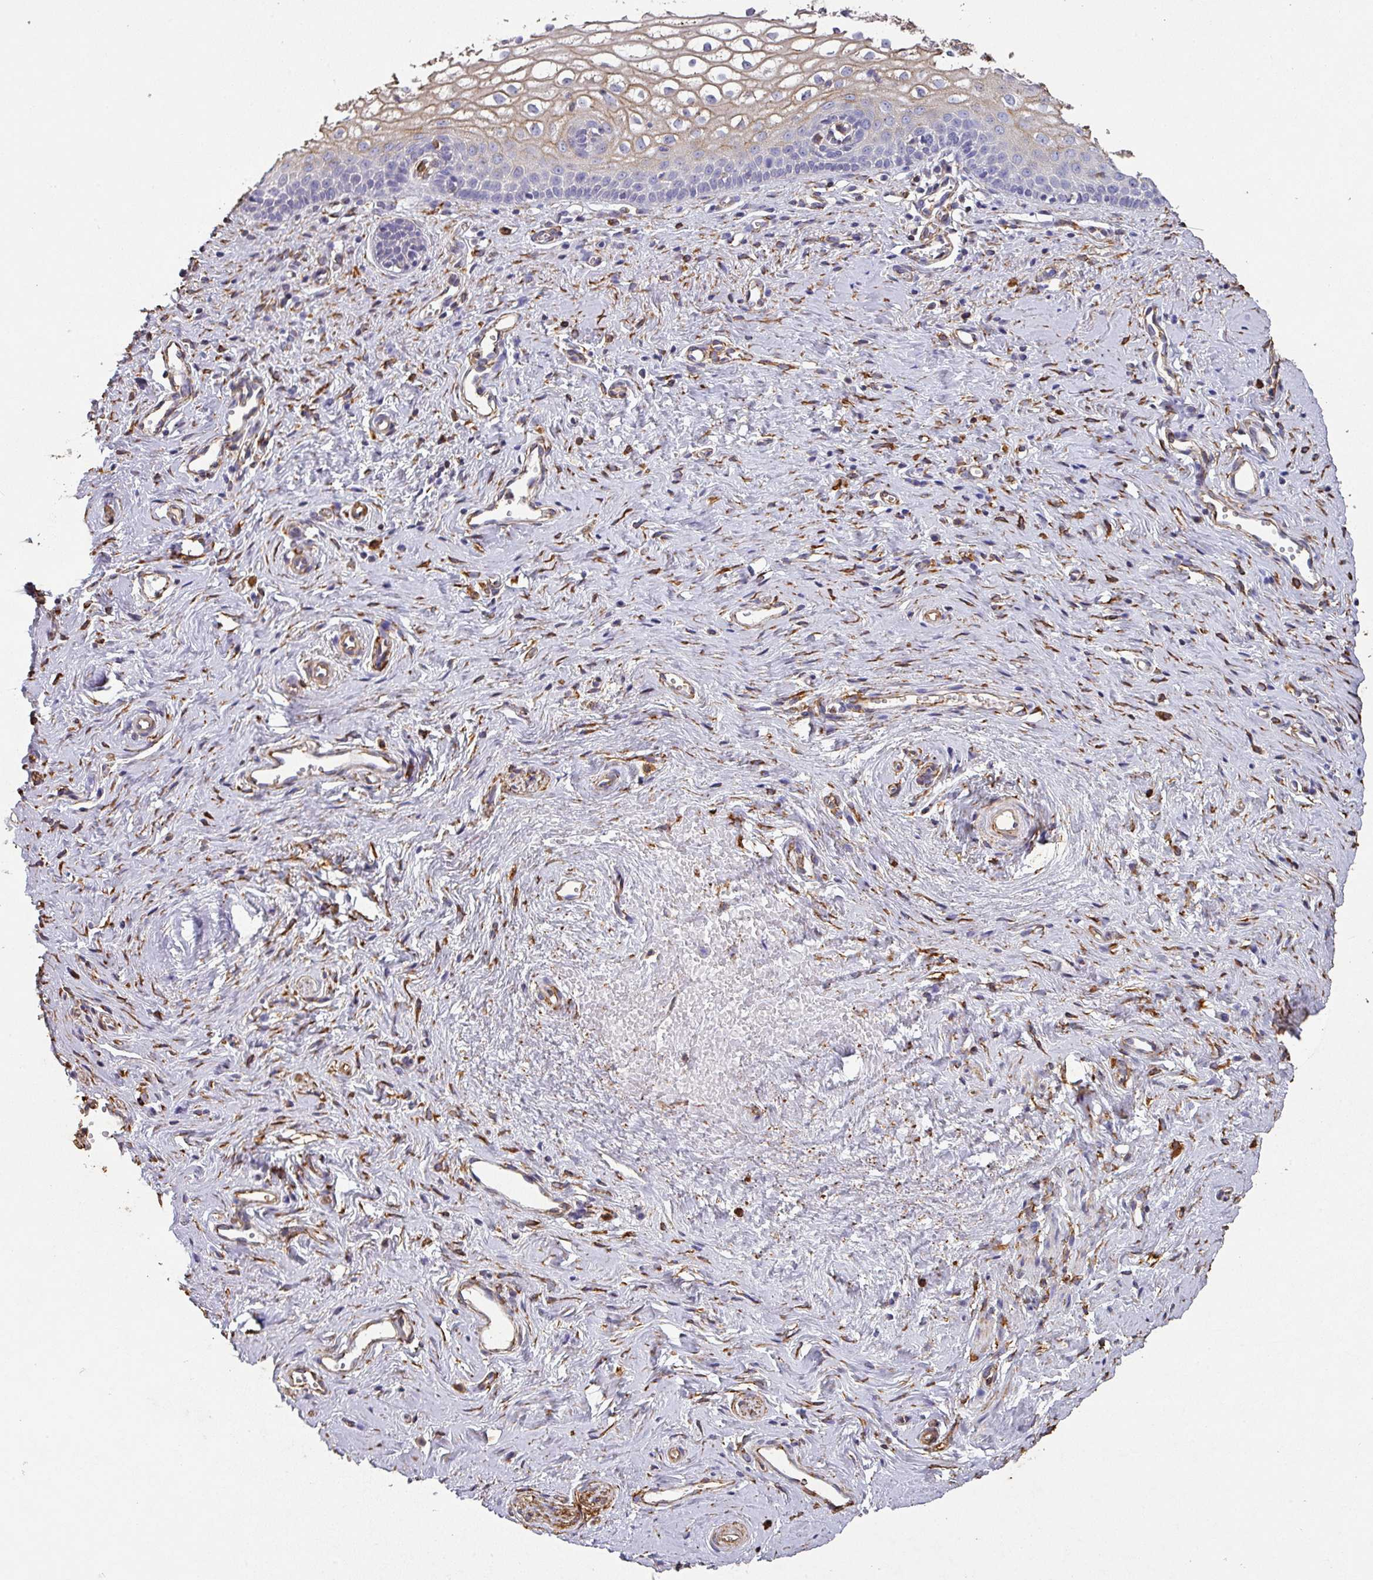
{"staining": {"intensity": "moderate", "quantity": "<25%", "location": "cytoplasmic/membranous"}, "tissue": "vagina", "cell_type": "Squamous epithelial cells", "image_type": "normal", "snomed": [{"axis": "morphology", "description": "Normal tissue, NOS"}, {"axis": "topography", "description": "Vagina"}], "caption": "Immunohistochemical staining of benign vagina demonstrates low levels of moderate cytoplasmic/membranous staining in approximately <25% of squamous epithelial cells. The staining was performed using DAB (3,3'-diaminobenzidine), with brown indicating positive protein expression. Nuclei are stained blue with hematoxylin.", "gene": "ZNF280C", "patient": {"sex": "female", "age": 59}}